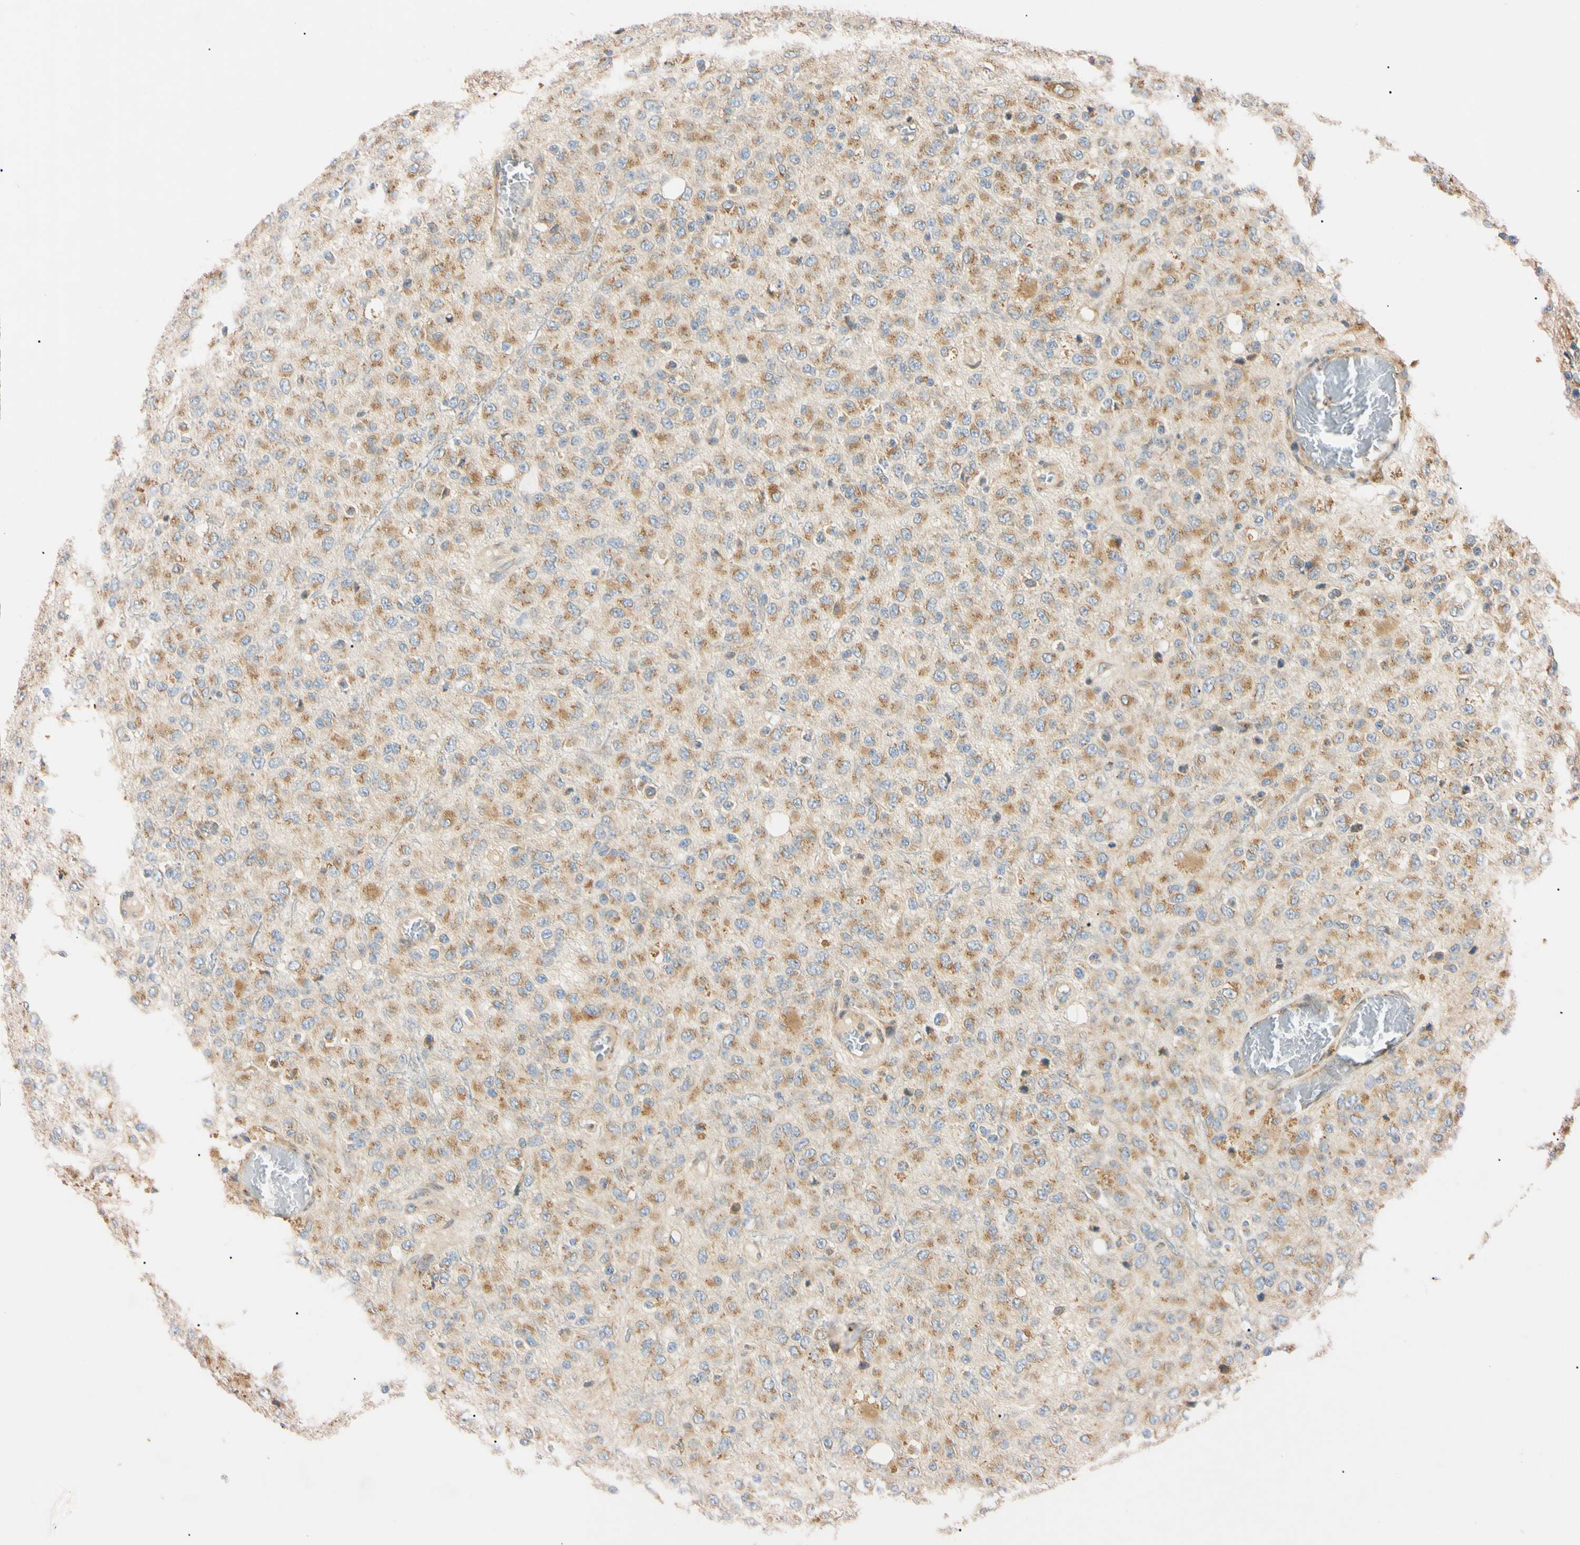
{"staining": {"intensity": "moderate", "quantity": "25%-75%", "location": "cytoplasmic/membranous"}, "tissue": "glioma", "cell_type": "Tumor cells", "image_type": "cancer", "snomed": [{"axis": "morphology", "description": "Glioma, malignant, High grade"}, {"axis": "topography", "description": "pancreas cauda"}], "caption": "Protein staining reveals moderate cytoplasmic/membranous expression in approximately 25%-75% of tumor cells in malignant glioma (high-grade). (IHC, brightfield microscopy, high magnification).", "gene": "IER3IP1", "patient": {"sex": "male", "age": 60}}